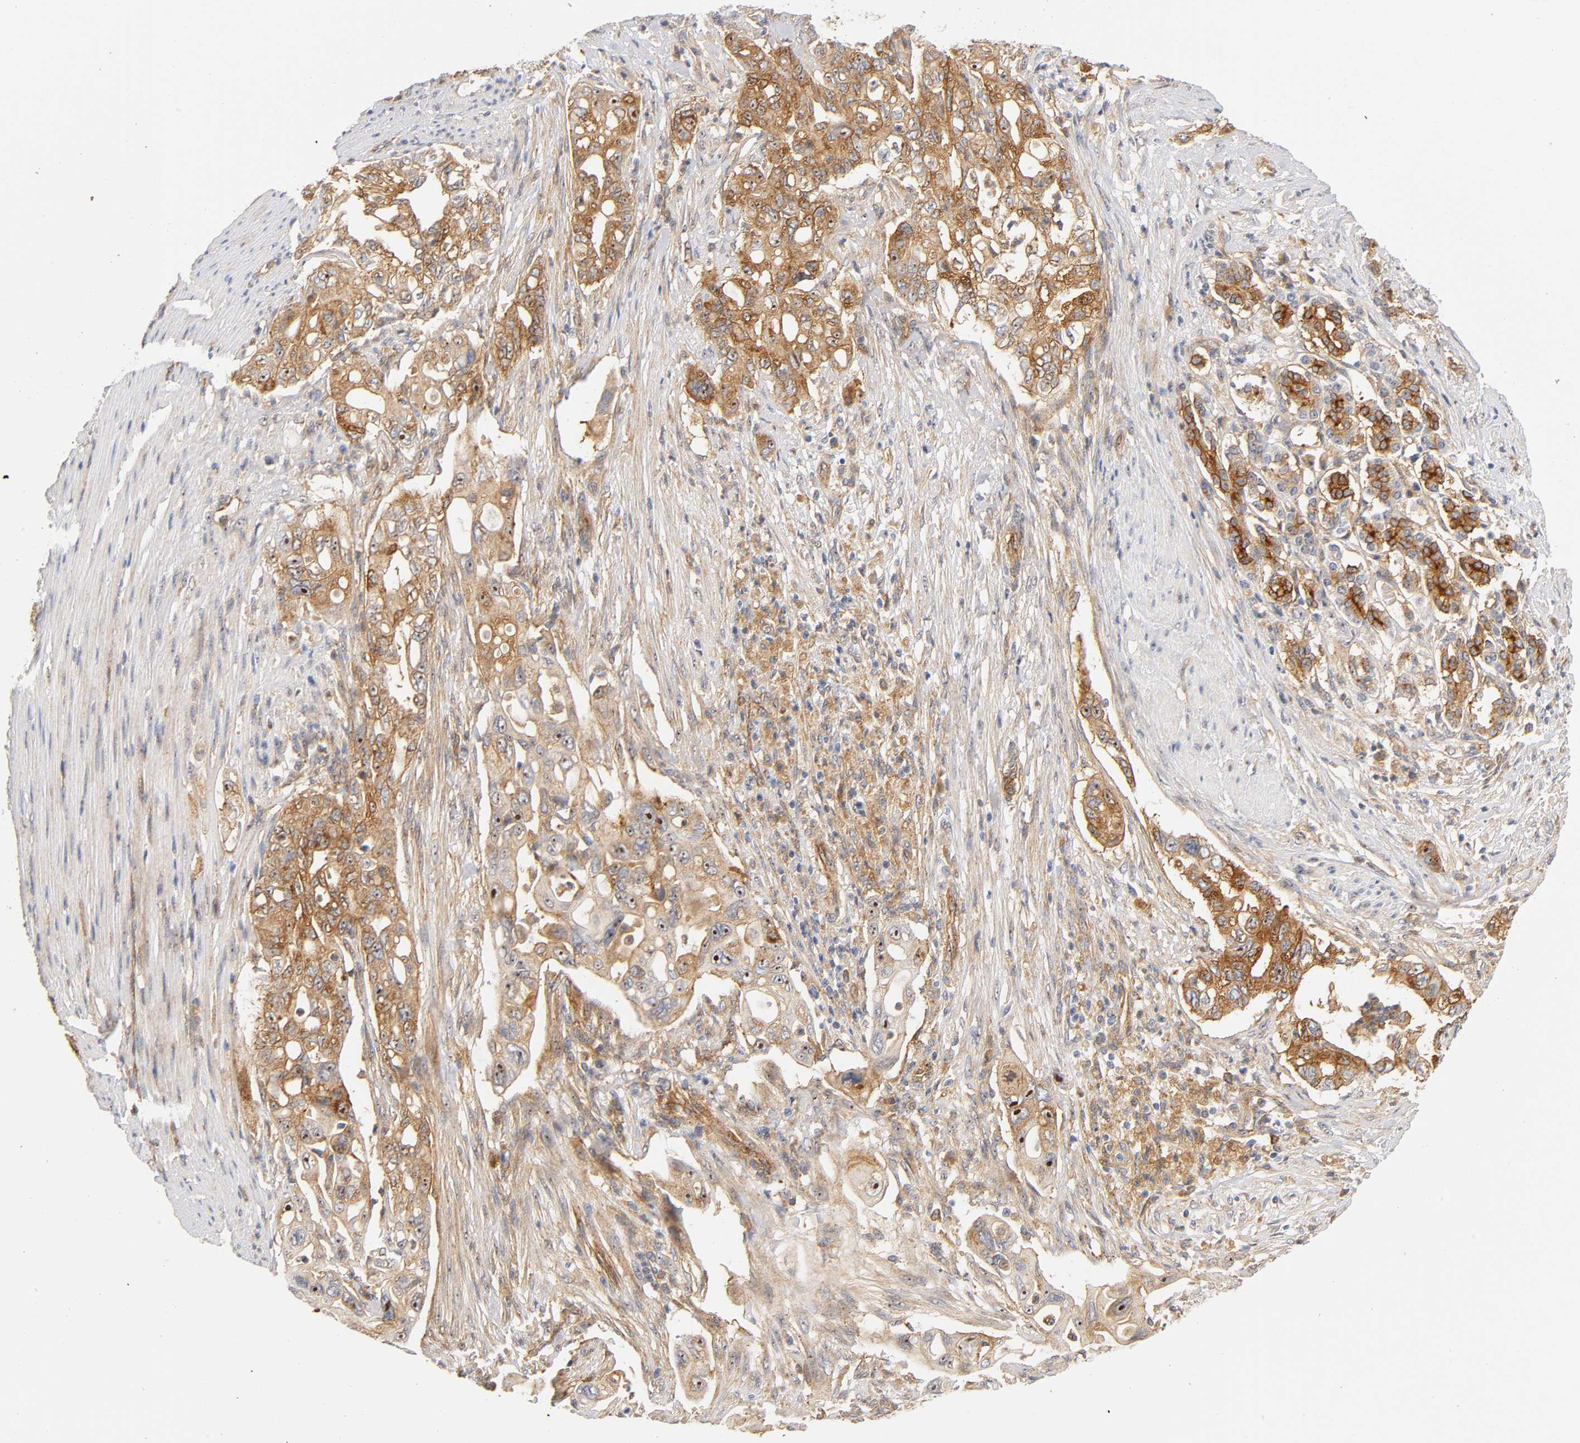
{"staining": {"intensity": "strong", "quantity": ">75%", "location": "cytoplasmic/membranous,nuclear"}, "tissue": "pancreatic cancer", "cell_type": "Tumor cells", "image_type": "cancer", "snomed": [{"axis": "morphology", "description": "Normal tissue, NOS"}, {"axis": "topography", "description": "Pancreas"}], "caption": "This image shows immunohistochemistry staining of human pancreatic cancer, with high strong cytoplasmic/membranous and nuclear staining in approximately >75% of tumor cells.", "gene": "PLD1", "patient": {"sex": "male", "age": 42}}